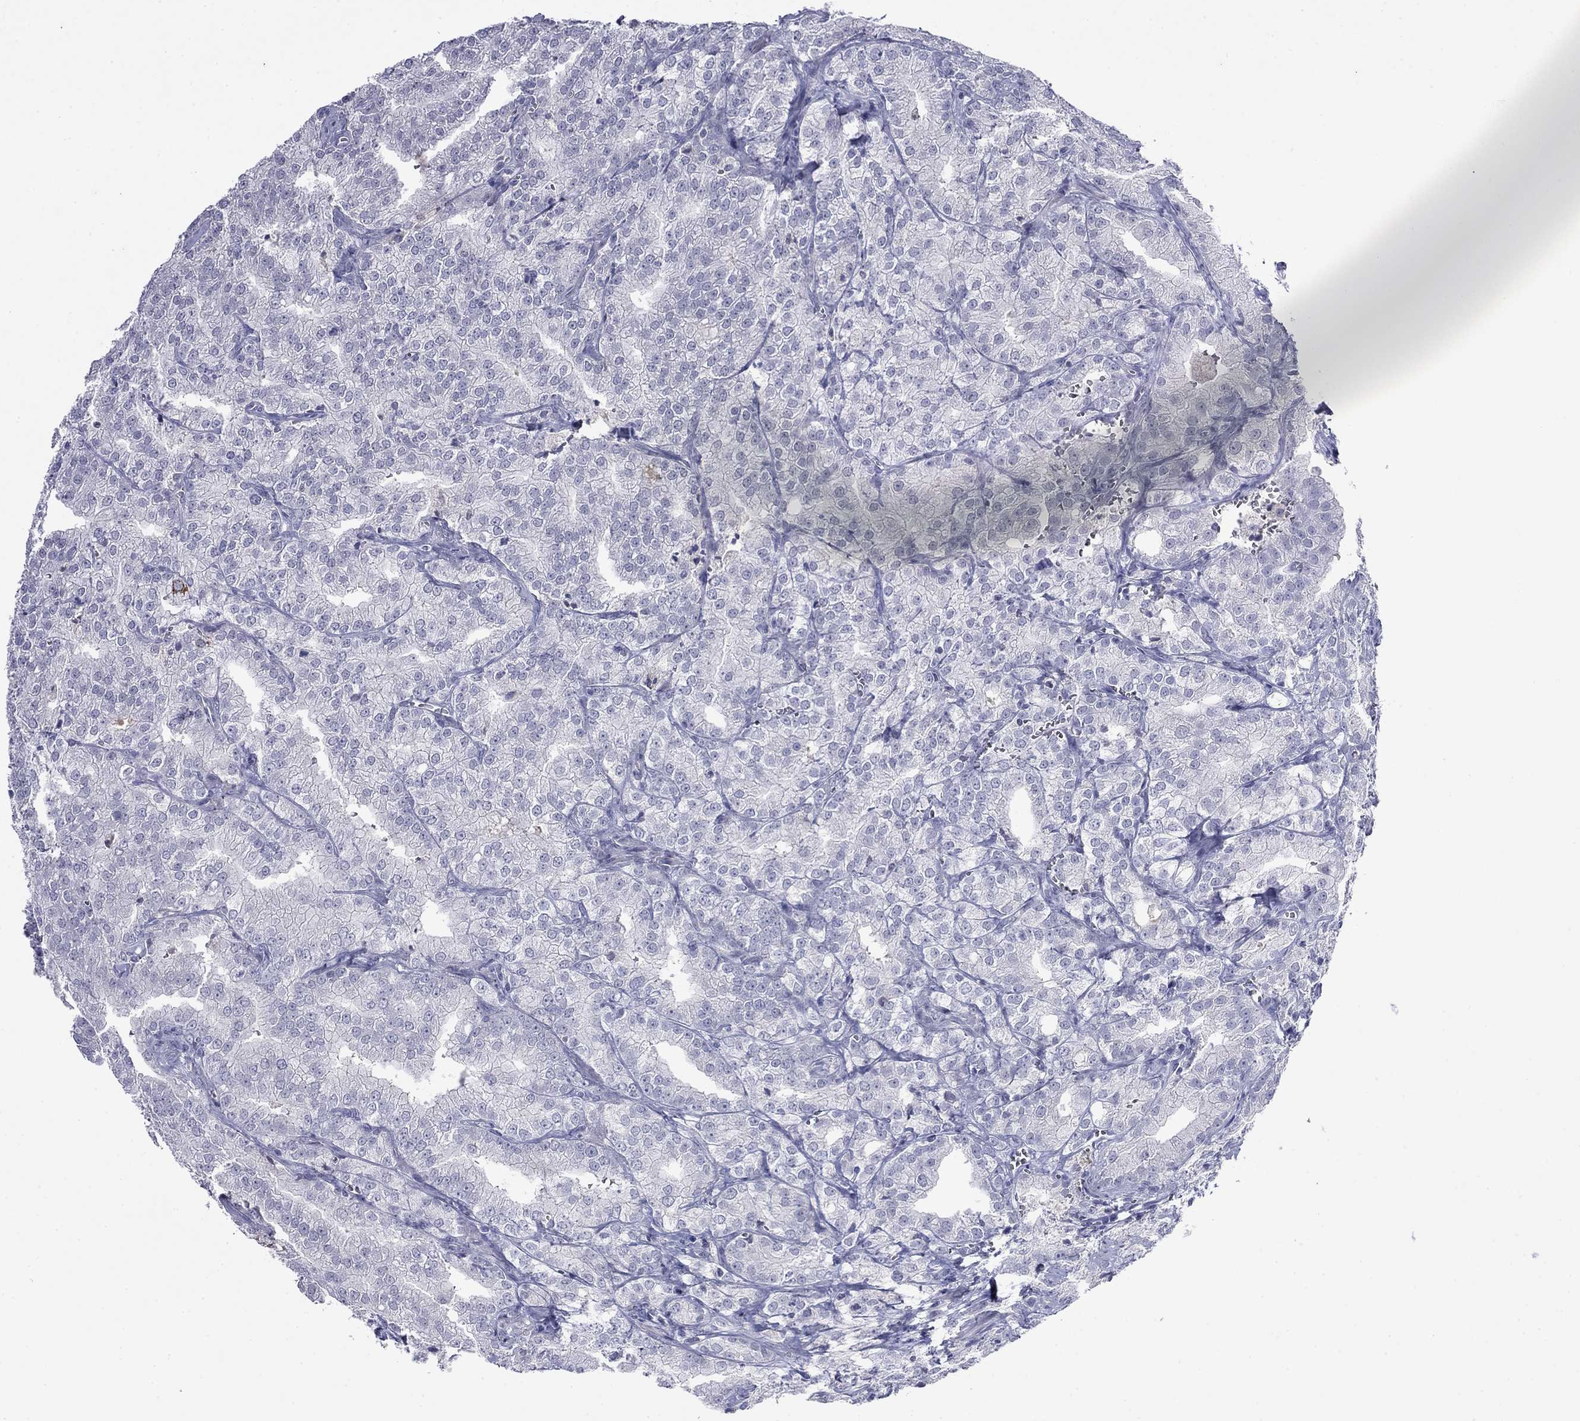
{"staining": {"intensity": "negative", "quantity": "none", "location": "none"}, "tissue": "prostate cancer", "cell_type": "Tumor cells", "image_type": "cancer", "snomed": [{"axis": "morphology", "description": "Adenocarcinoma, NOS"}, {"axis": "topography", "description": "Prostate"}], "caption": "Protein analysis of prostate adenocarcinoma shows no significant expression in tumor cells.", "gene": "CFAP119", "patient": {"sex": "male", "age": 70}}